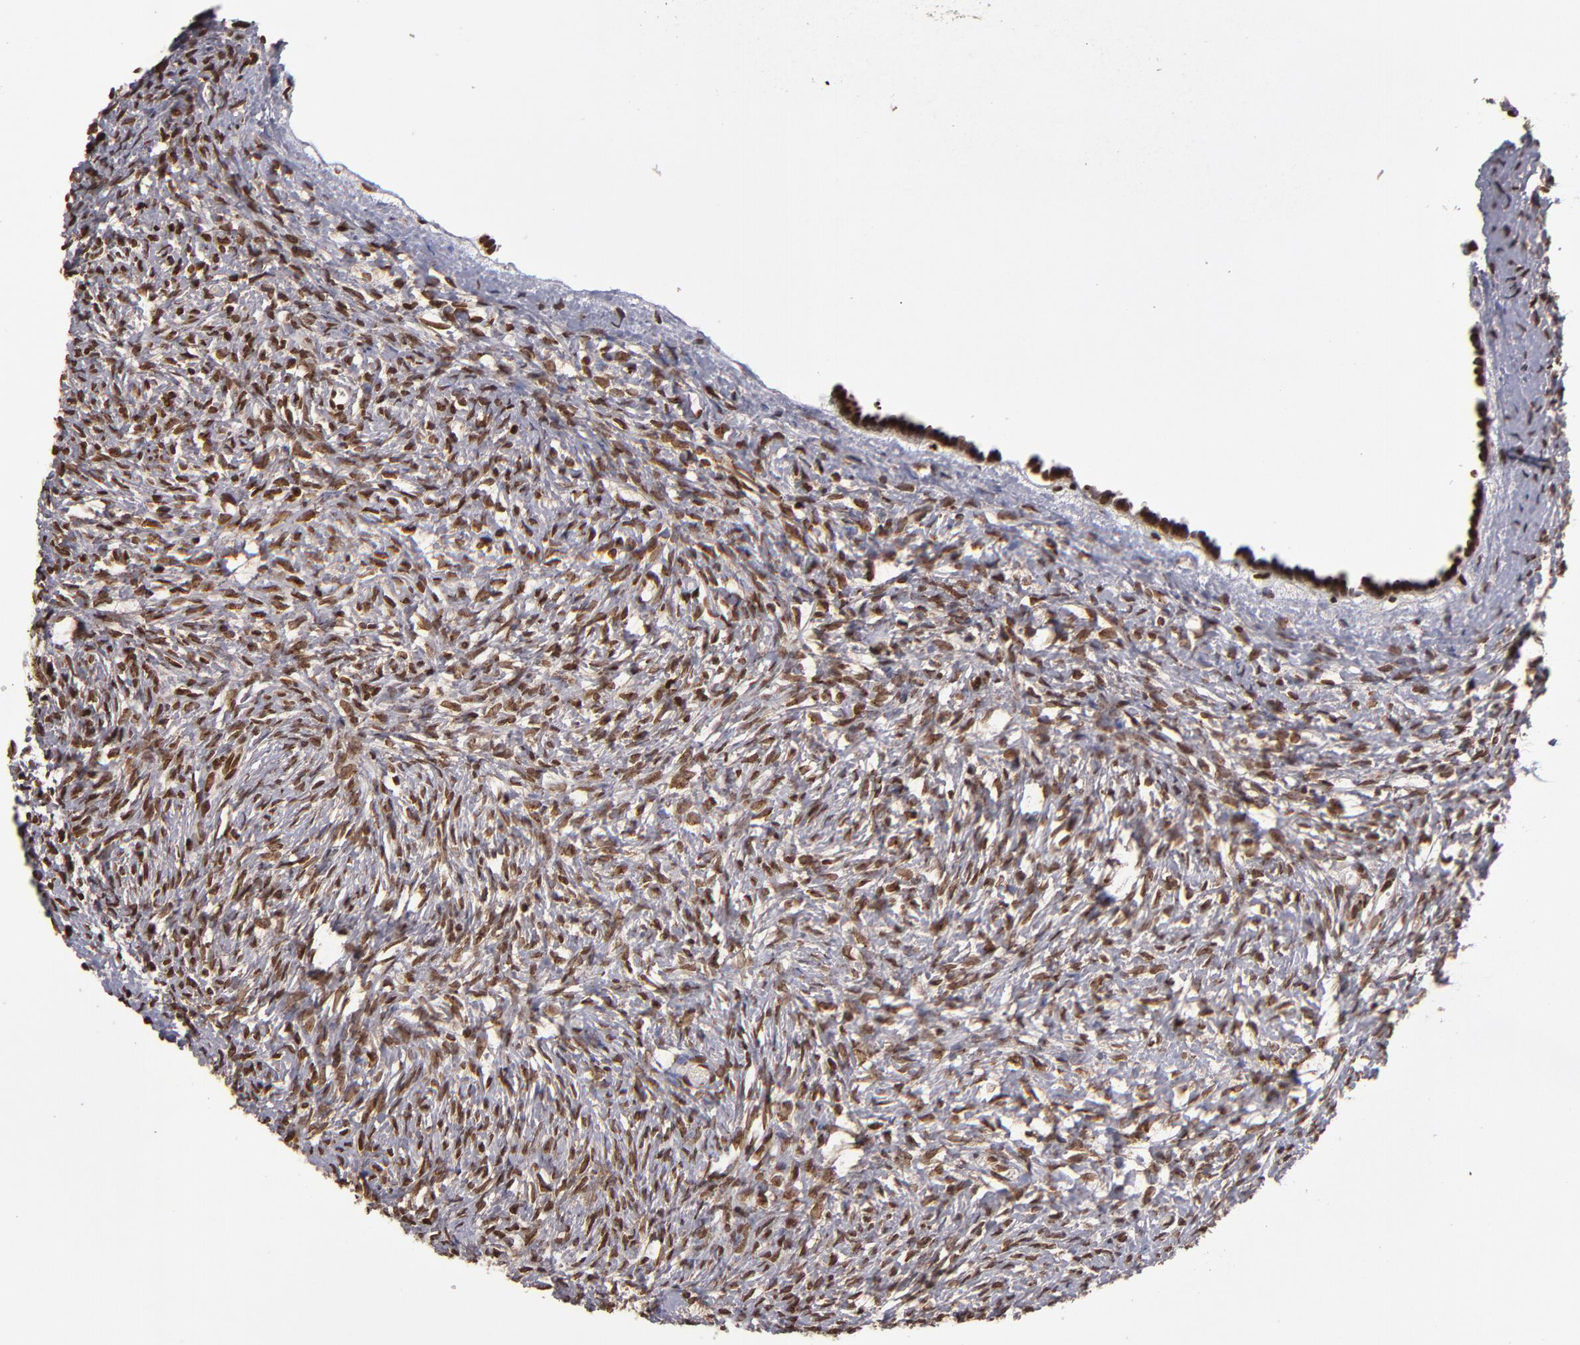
{"staining": {"intensity": "strong", "quantity": ">75%", "location": "cytoplasmic/membranous,nuclear"}, "tissue": "ovary", "cell_type": "Follicle cells", "image_type": "normal", "snomed": [{"axis": "morphology", "description": "Normal tissue, NOS"}, {"axis": "topography", "description": "Ovary"}], "caption": "This photomicrograph demonstrates normal ovary stained with immunohistochemistry (IHC) to label a protein in brown. The cytoplasmic/membranous,nuclear of follicle cells show strong positivity for the protein. Nuclei are counter-stained blue.", "gene": "CSDC2", "patient": {"sex": "female", "age": 35}}